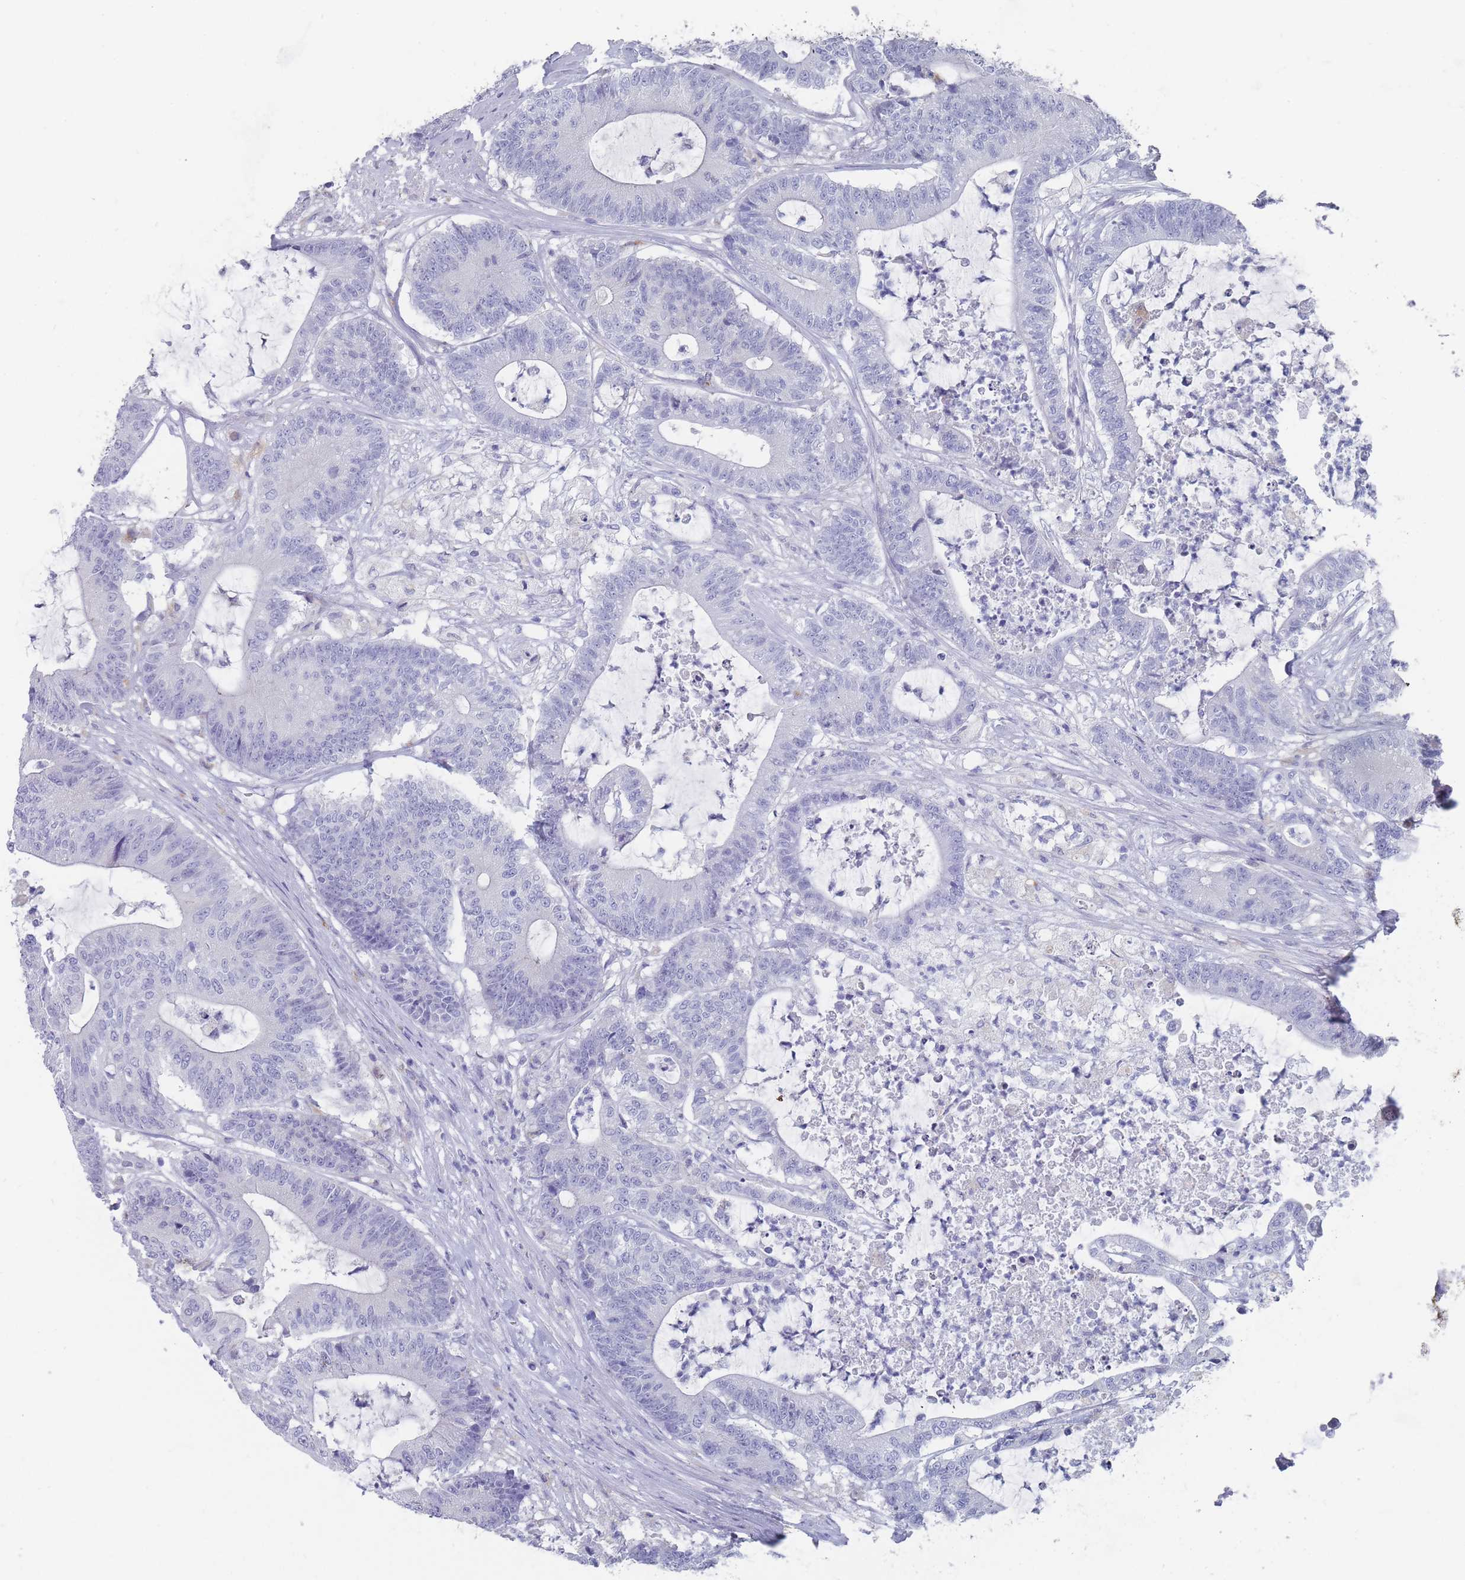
{"staining": {"intensity": "negative", "quantity": "none", "location": "none"}, "tissue": "colorectal cancer", "cell_type": "Tumor cells", "image_type": "cancer", "snomed": [{"axis": "morphology", "description": "Adenocarcinoma, NOS"}, {"axis": "topography", "description": "Colon"}], "caption": "Protein analysis of colorectal cancer displays no significant positivity in tumor cells.", "gene": "CYP51A1", "patient": {"sex": "female", "age": 84}}